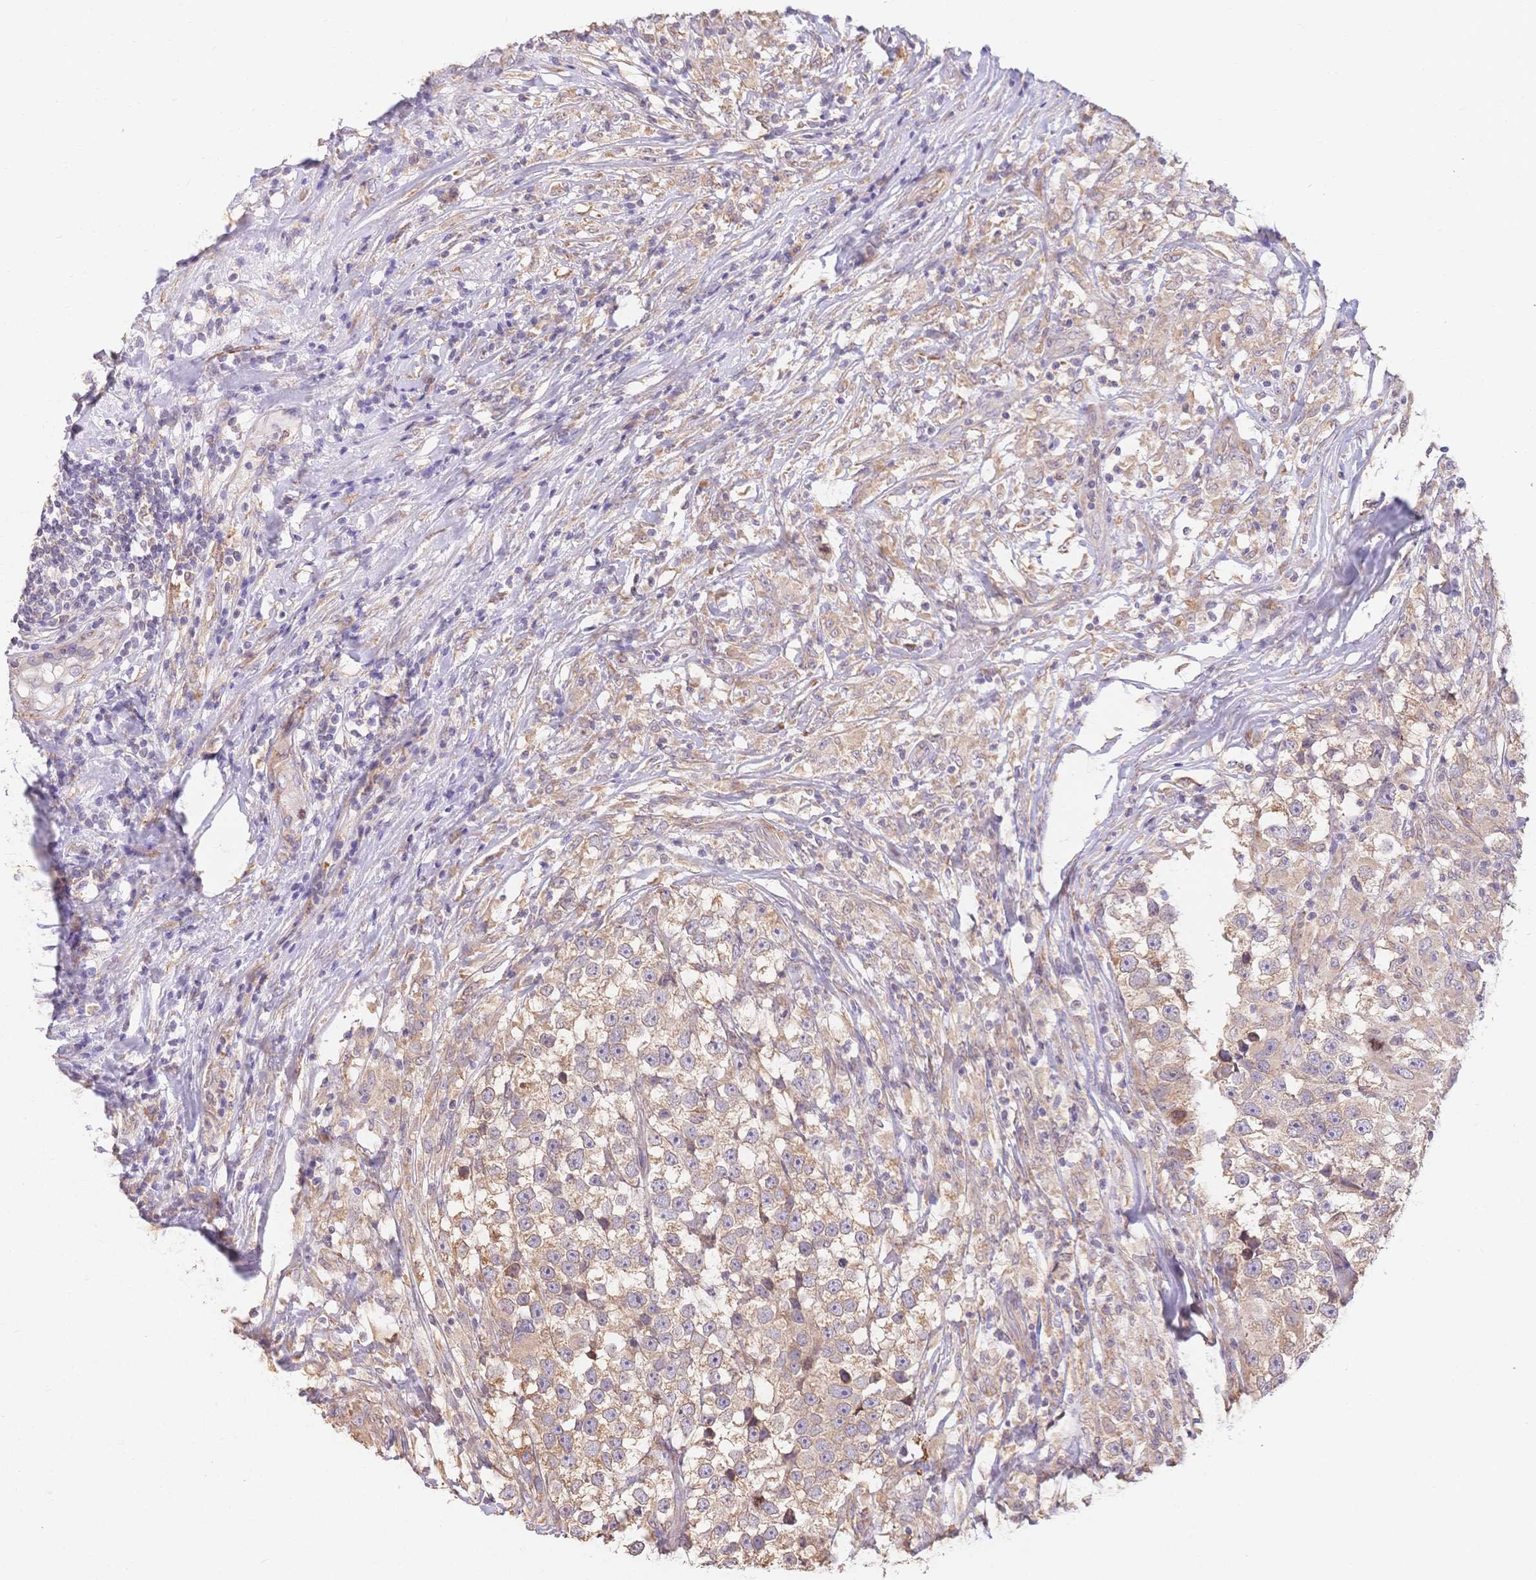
{"staining": {"intensity": "weak", "quantity": ">75%", "location": "cytoplasmic/membranous"}, "tissue": "testis cancer", "cell_type": "Tumor cells", "image_type": "cancer", "snomed": [{"axis": "morphology", "description": "Seminoma, NOS"}, {"axis": "topography", "description": "Testis"}], "caption": "Immunohistochemistry (IHC) of testis cancer shows low levels of weak cytoplasmic/membranous positivity in approximately >75% of tumor cells. Ihc stains the protein of interest in brown and the nuclei are stained blue.", "gene": "HS3ST5", "patient": {"sex": "male", "age": 46}}